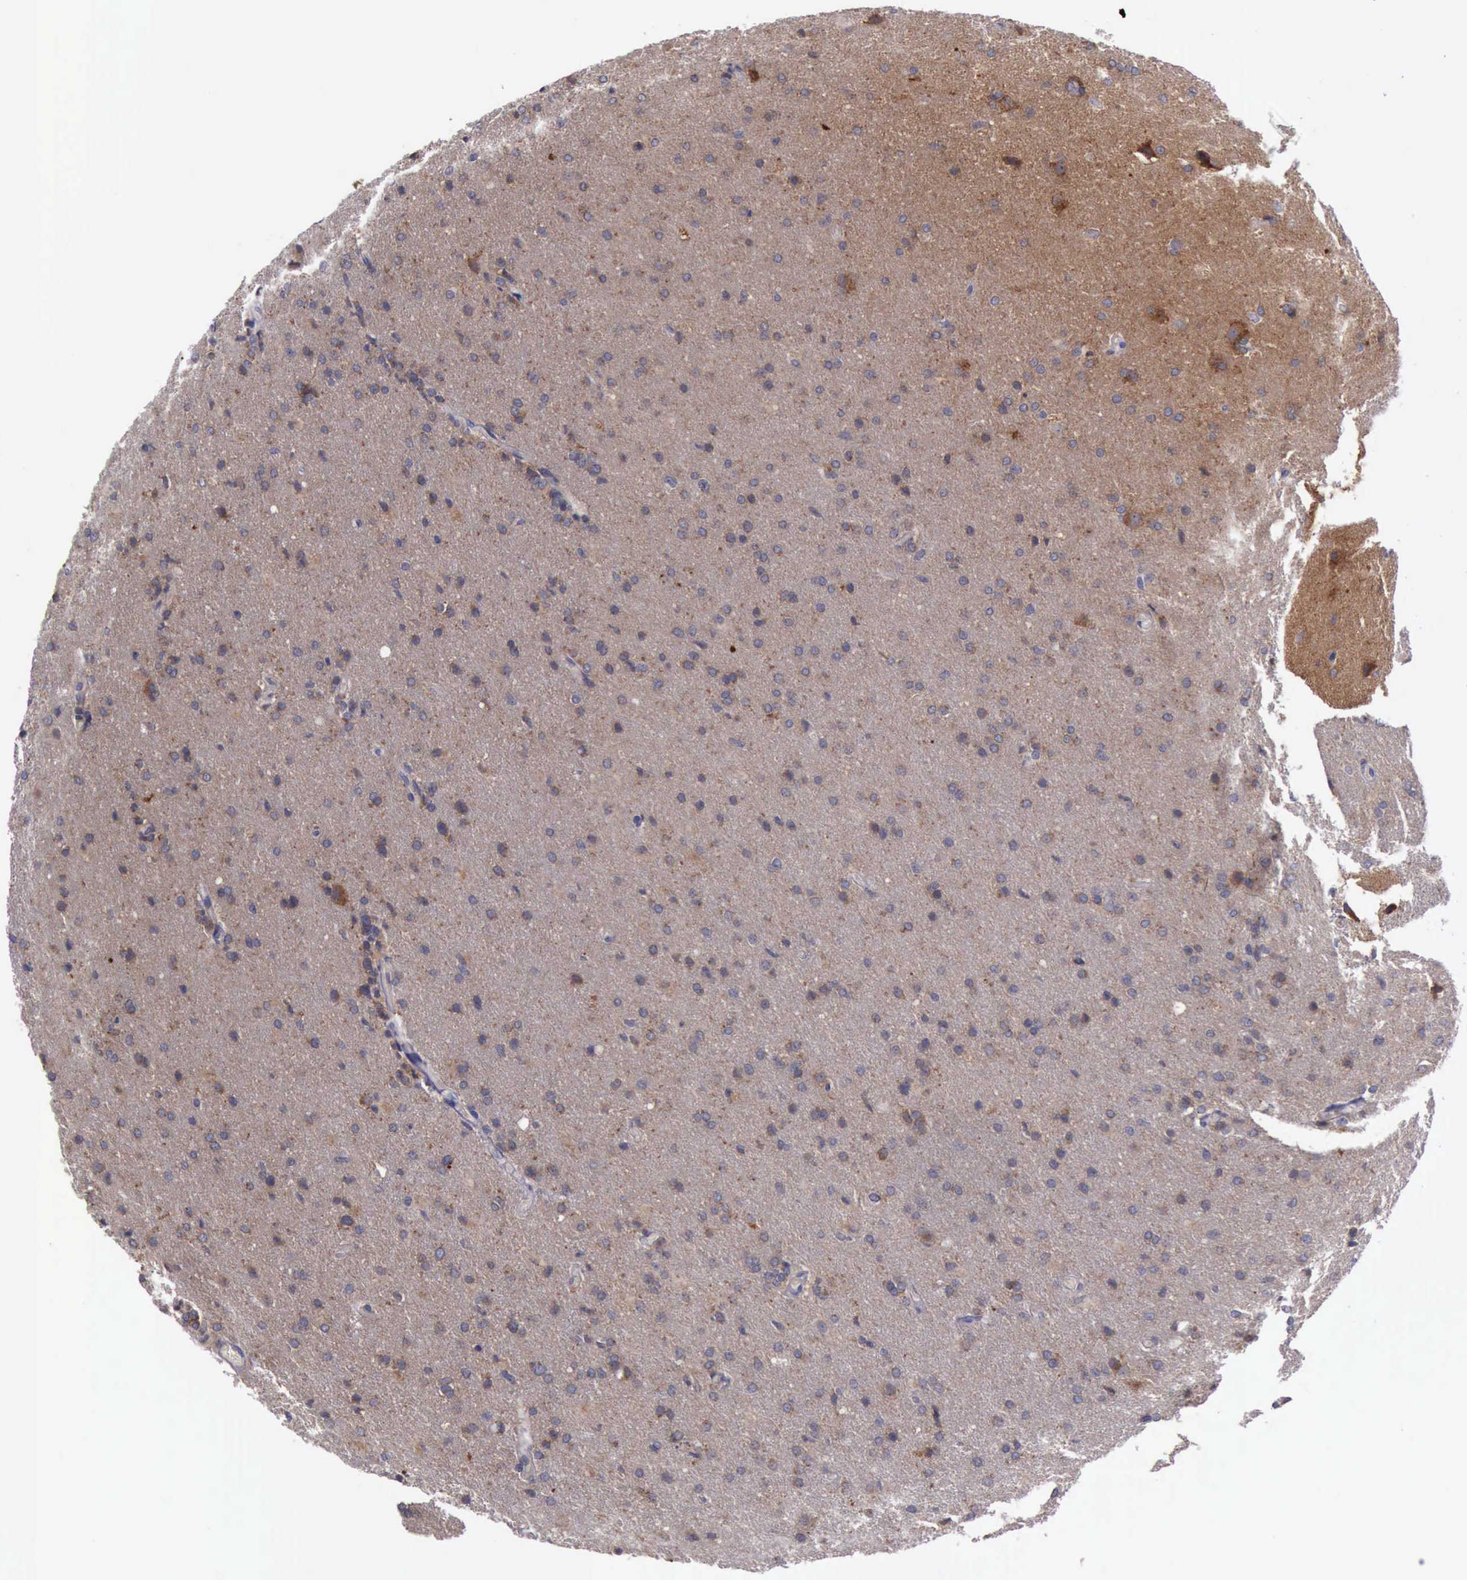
{"staining": {"intensity": "negative", "quantity": "none", "location": "none"}, "tissue": "glioma", "cell_type": "Tumor cells", "image_type": "cancer", "snomed": [{"axis": "morphology", "description": "Glioma, malignant, High grade"}, {"axis": "topography", "description": "Brain"}], "caption": "Malignant glioma (high-grade) was stained to show a protein in brown. There is no significant staining in tumor cells. (Brightfield microscopy of DAB (3,3'-diaminobenzidine) IHC at high magnification).", "gene": "RAB39B", "patient": {"sex": "male", "age": 68}}